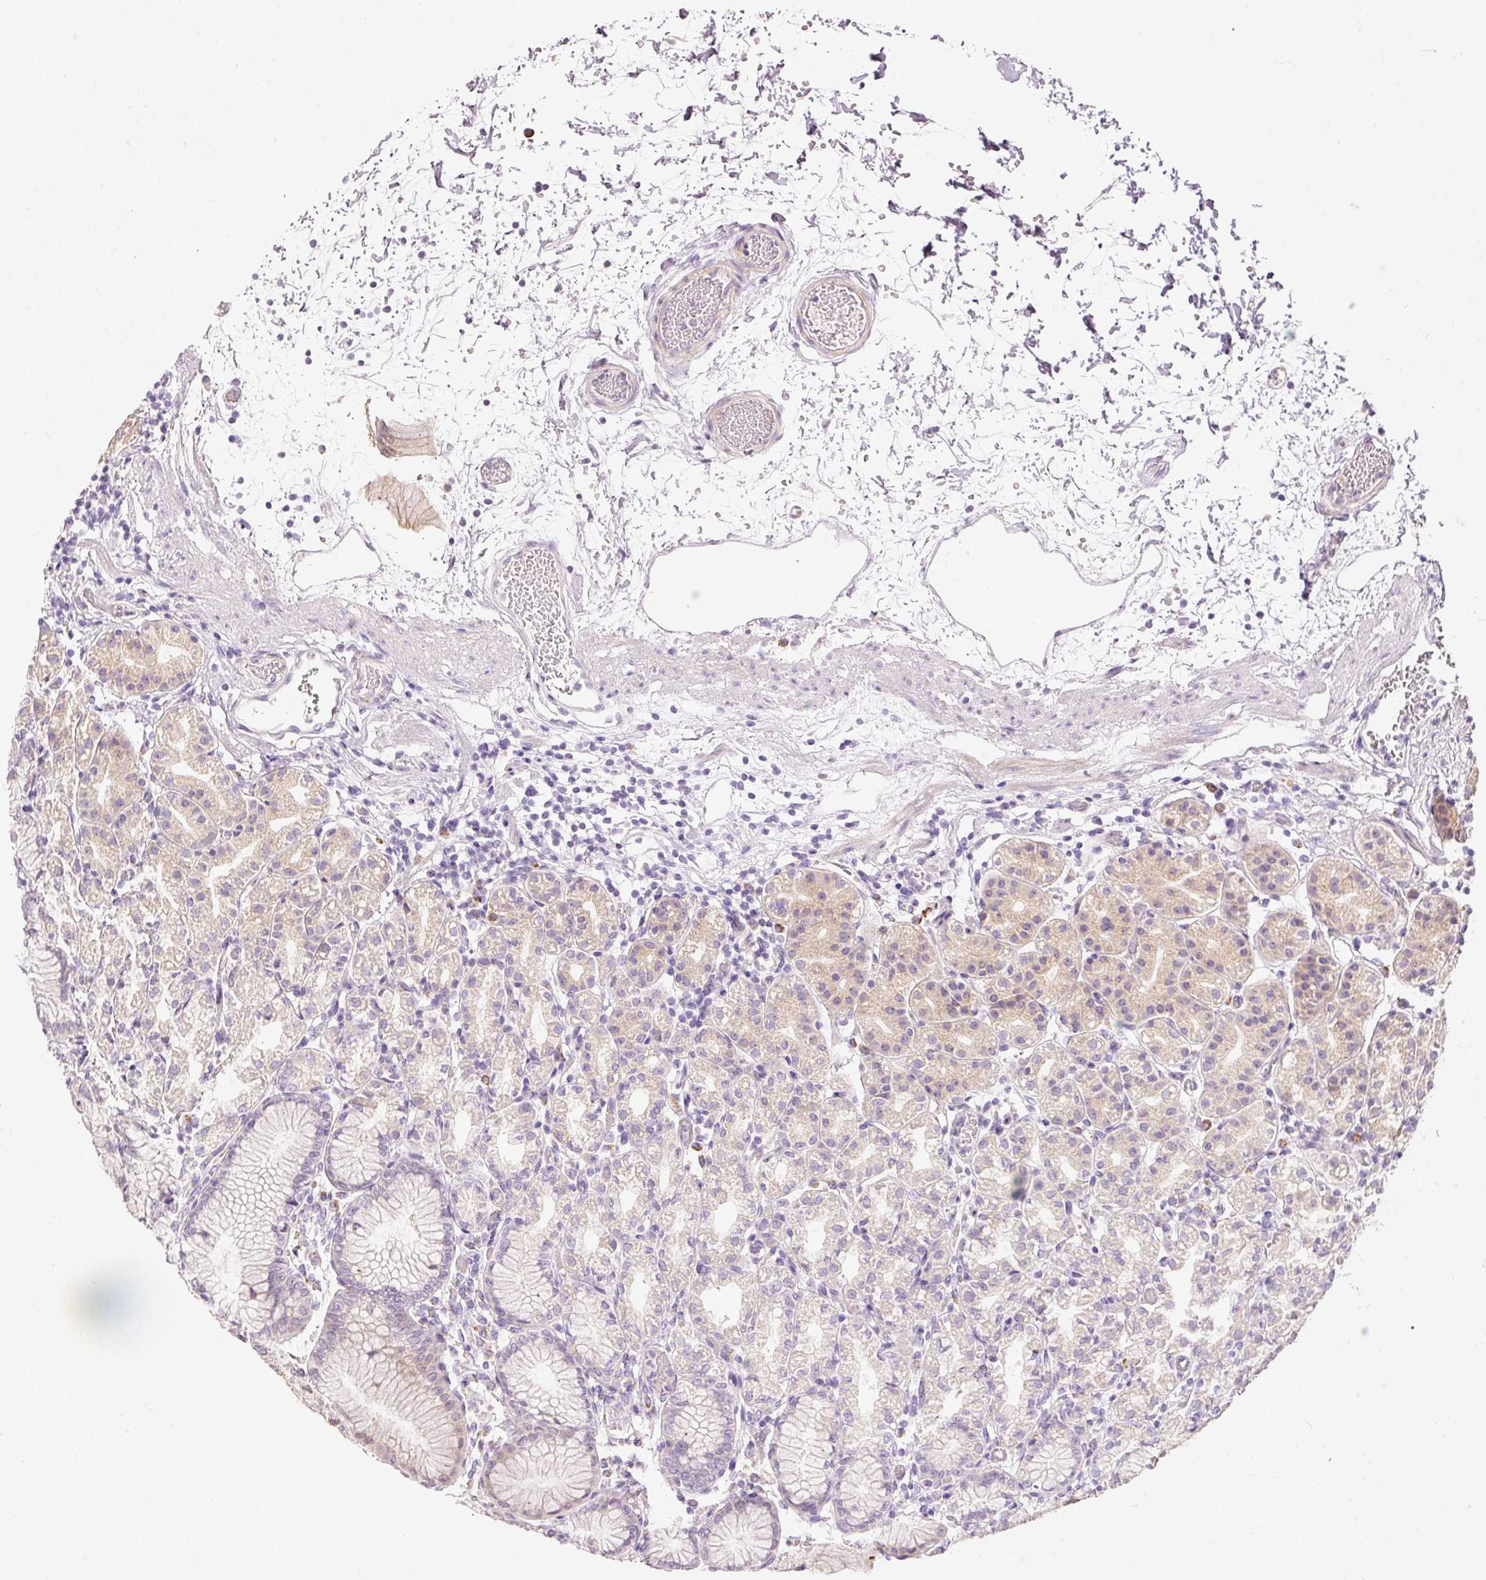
{"staining": {"intensity": "moderate", "quantity": "<25%", "location": "cytoplasmic/membranous"}, "tissue": "stomach", "cell_type": "Glandular cells", "image_type": "normal", "snomed": [{"axis": "morphology", "description": "Normal tissue, NOS"}, {"axis": "topography", "description": "Stomach"}], "caption": "Protein staining of unremarkable stomach demonstrates moderate cytoplasmic/membranous expression in approximately <25% of glandular cells.", "gene": "MTHFD2", "patient": {"sex": "female", "age": 57}}